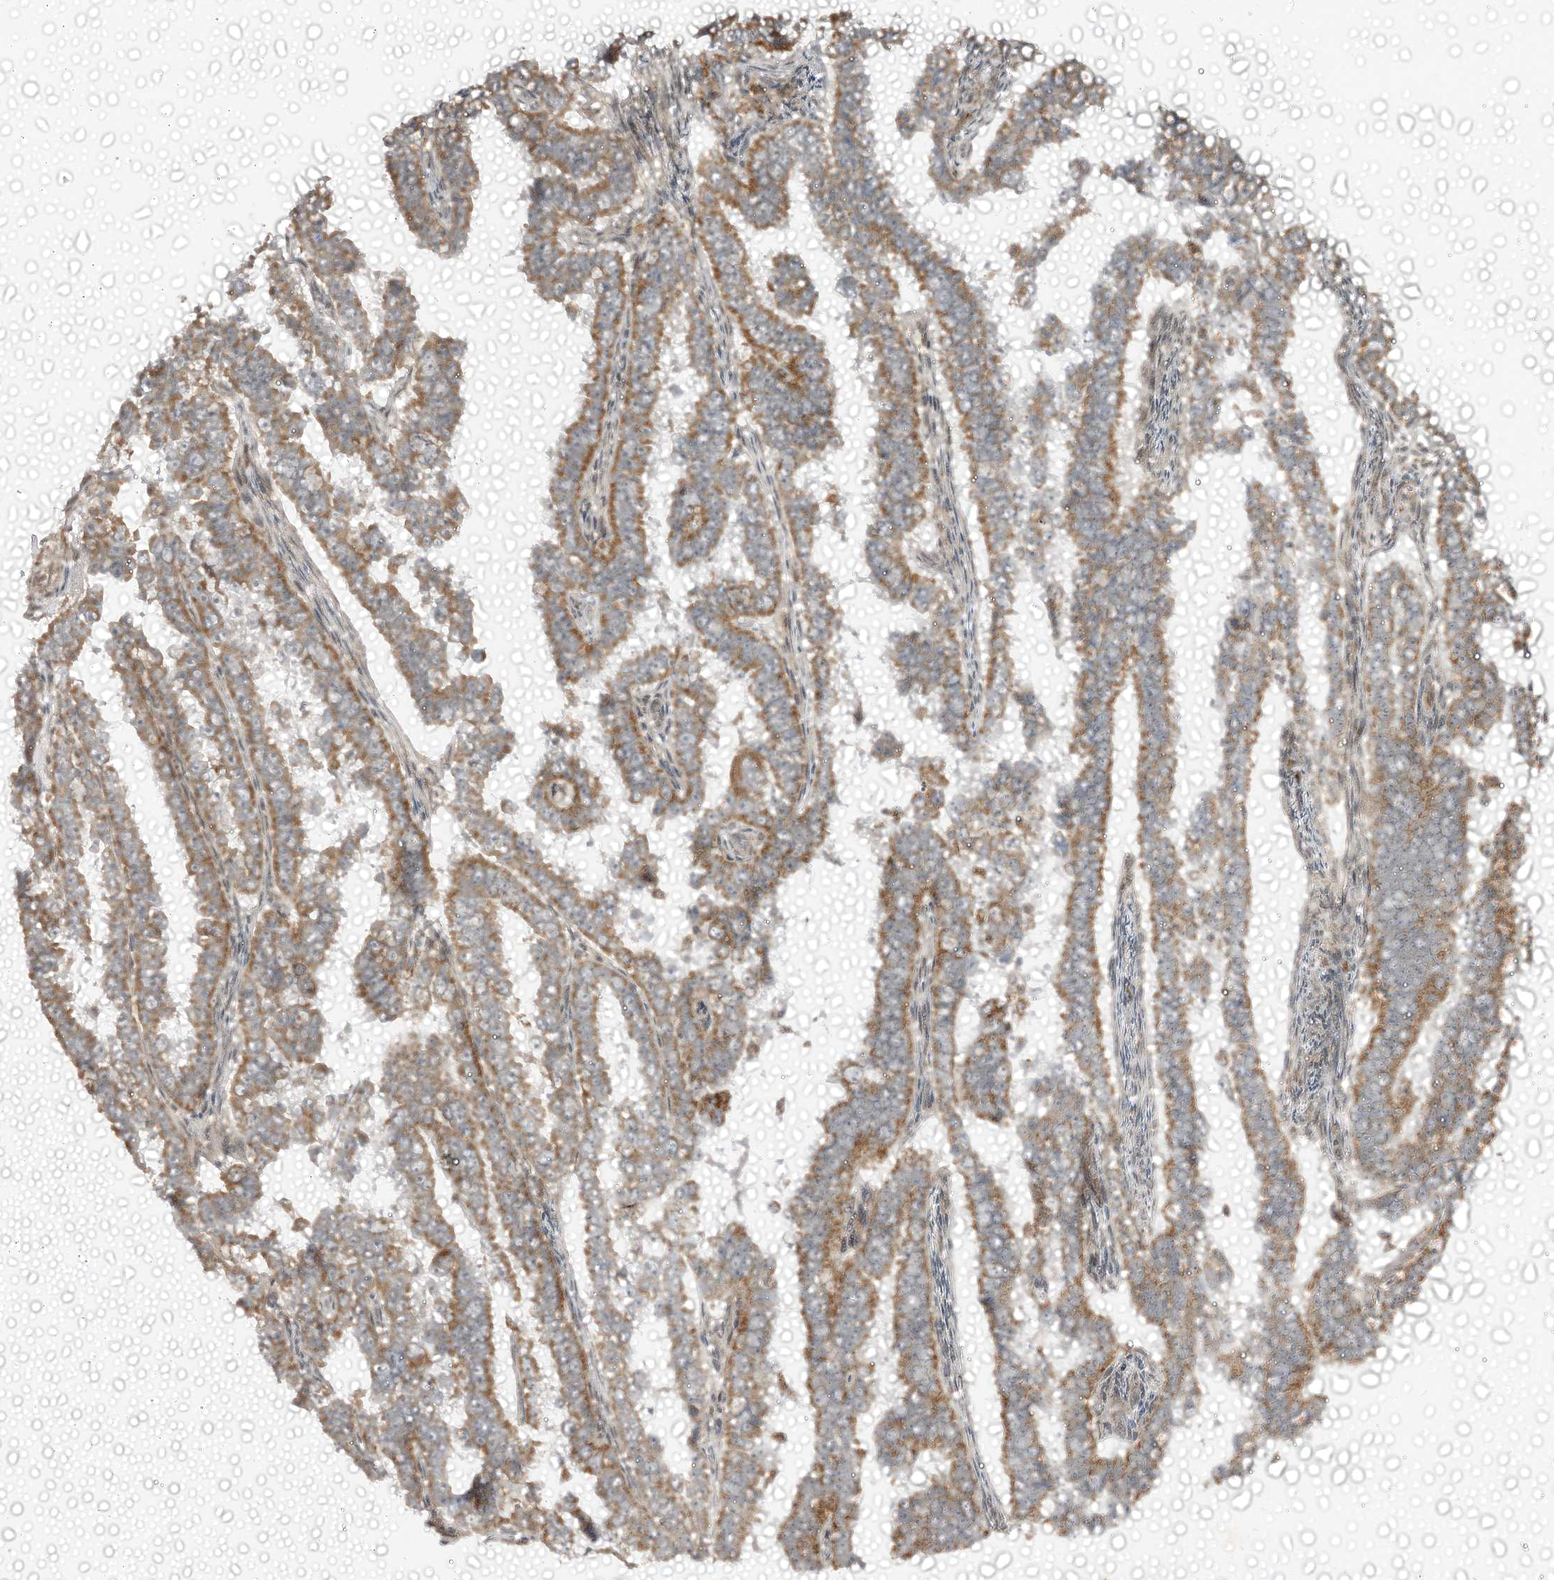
{"staining": {"intensity": "moderate", "quantity": ">75%", "location": "cytoplasmic/membranous"}, "tissue": "endometrial cancer", "cell_type": "Tumor cells", "image_type": "cancer", "snomed": [{"axis": "morphology", "description": "Adenocarcinoma, NOS"}, {"axis": "topography", "description": "Endometrium"}], "caption": "Tumor cells reveal medium levels of moderate cytoplasmic/membranous expression in about >75% of cells in endometrial cancer (adenocarcinoma). The protein of interest is stained brown, and the nuclei are stained in blue (DAB IHC with brightfield microscopy, high magnification).", "gene": "CBR4", "patient": {"sex": "female", "age": 75}}